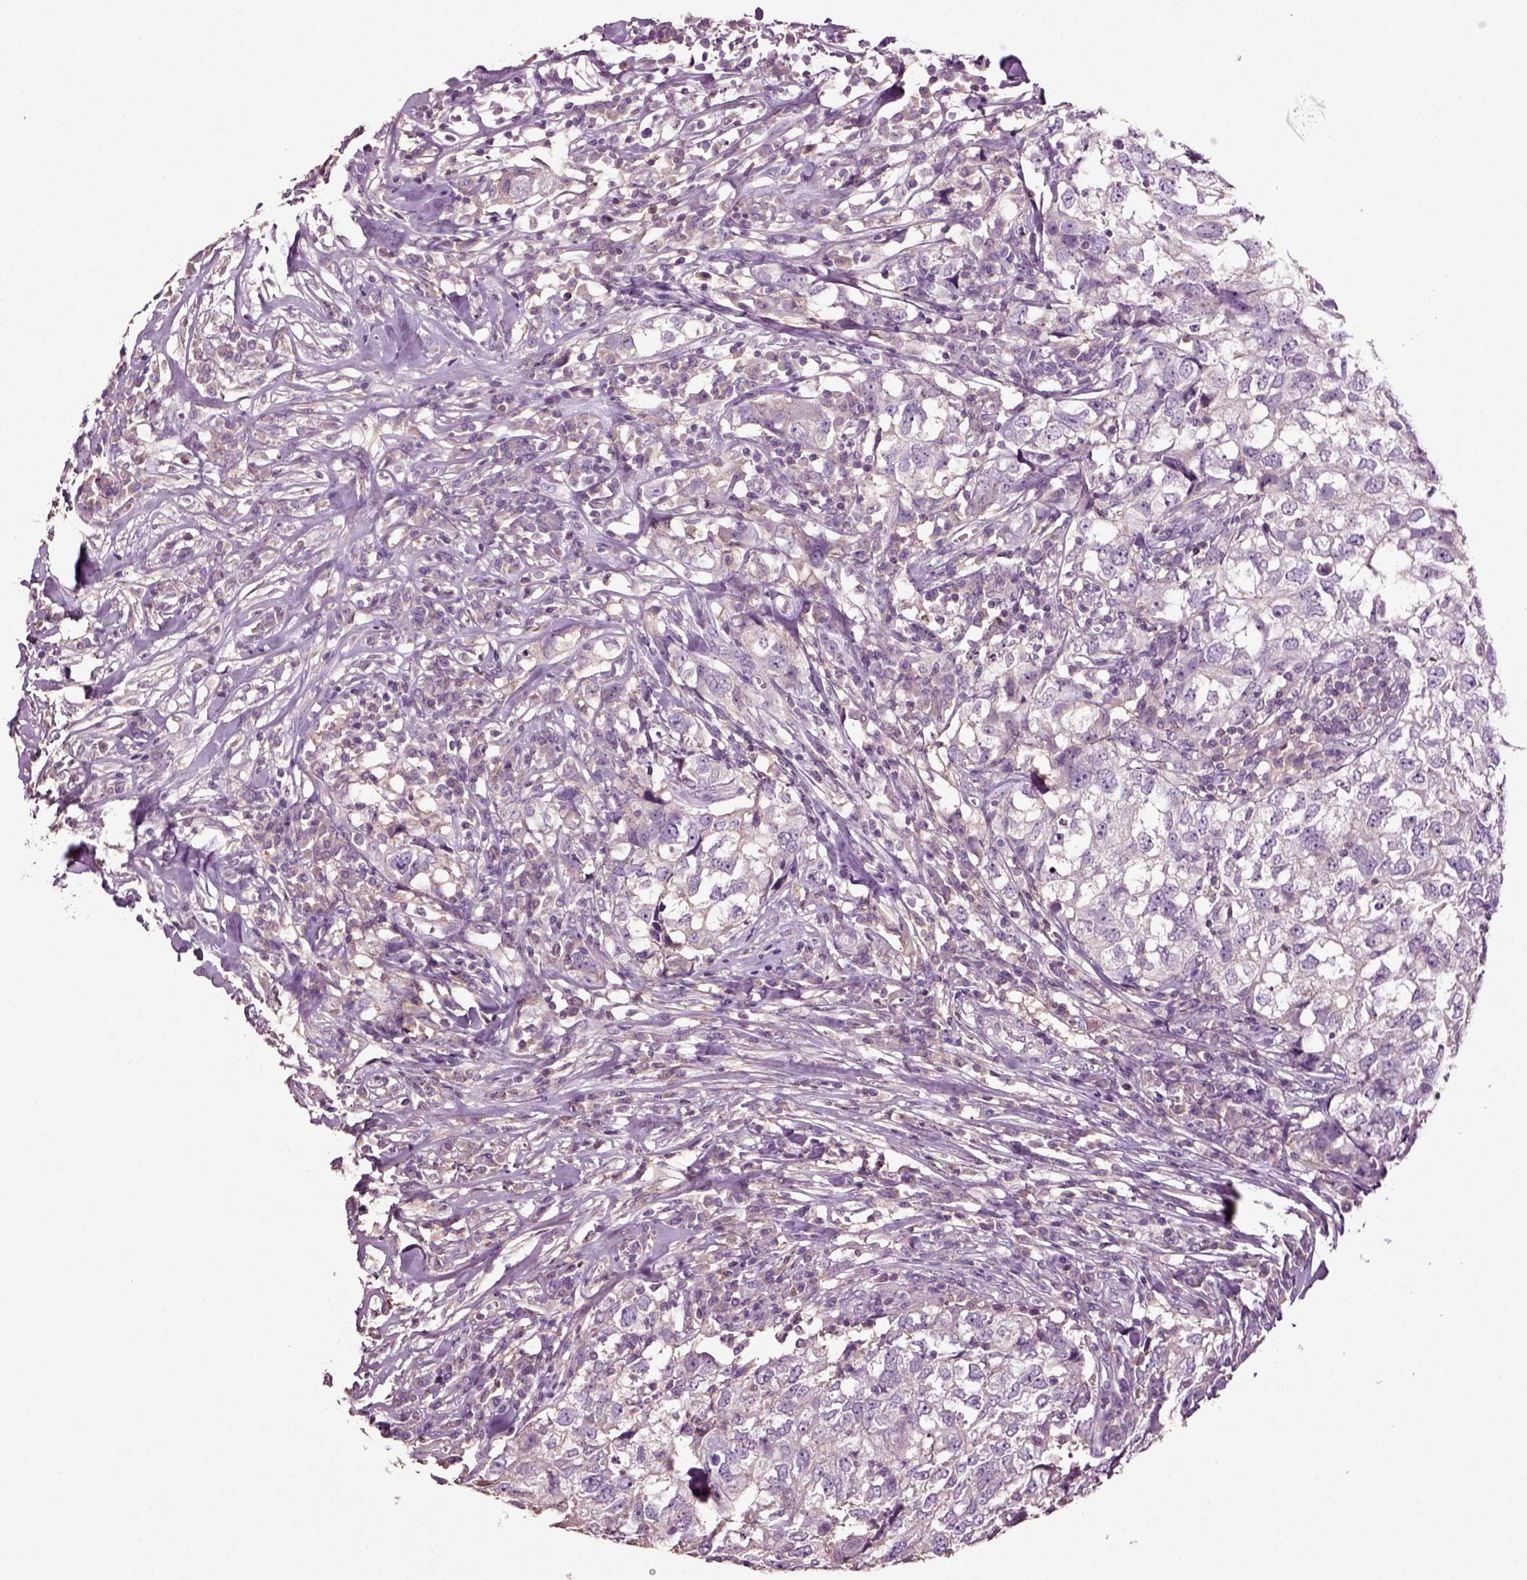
{"staining": {"intensity": "negative", "quantity": "none", "location": "none"}, "tissue": "breast cancer", "cell_type": "Tumor cells", "image_type": "cancer", "snomed": [{"axis": "morphology", "description": "Duct carcinoma"}, {"axis": "topography", "description": "Breast"}], "caption": "A photomicrograph of breast cancer (infiltrating ductal carcinoma) stained for a protein reveals no brown staining in tumor cells.", "gene": "DEFB118", "patient": {"sex": "female", "age": 30}}